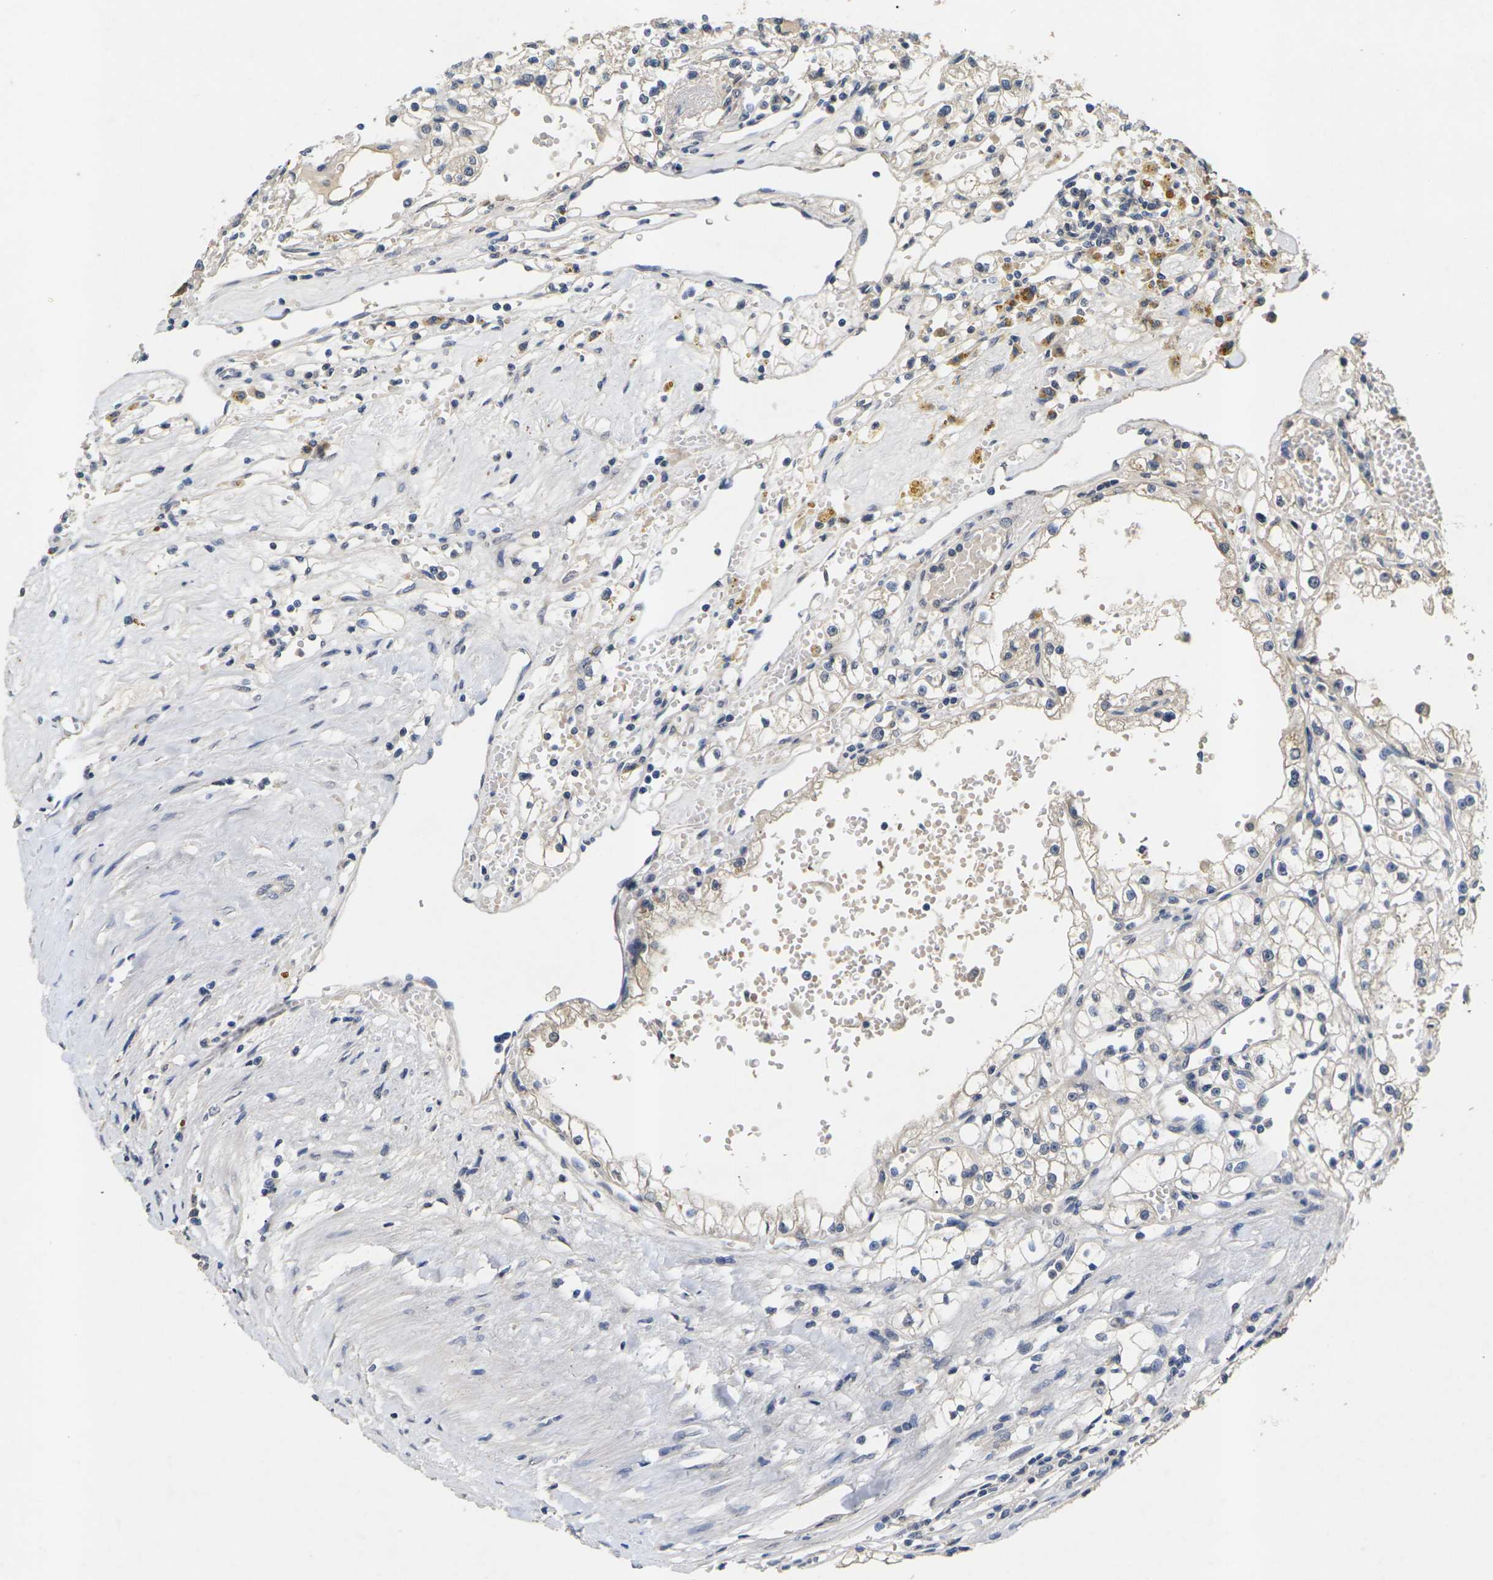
{"staining": {"intensity": "negative", "quantity": "none", "location": "none"}, "tissue": "renal cancer", "cell_type": "Tumor cells", "image_type": "cancer", "snomed": [{"axis": "morphology", "description": "Adenocarcinoma, NOS"}, {"axis": "topography", "description": "Kidney"}], "caption": "Tumor cells are negative for protein expression in human renal adenocarcinoma.", "gene": "SLC2A2", "patient": {"sex": "male", "age": 56}}